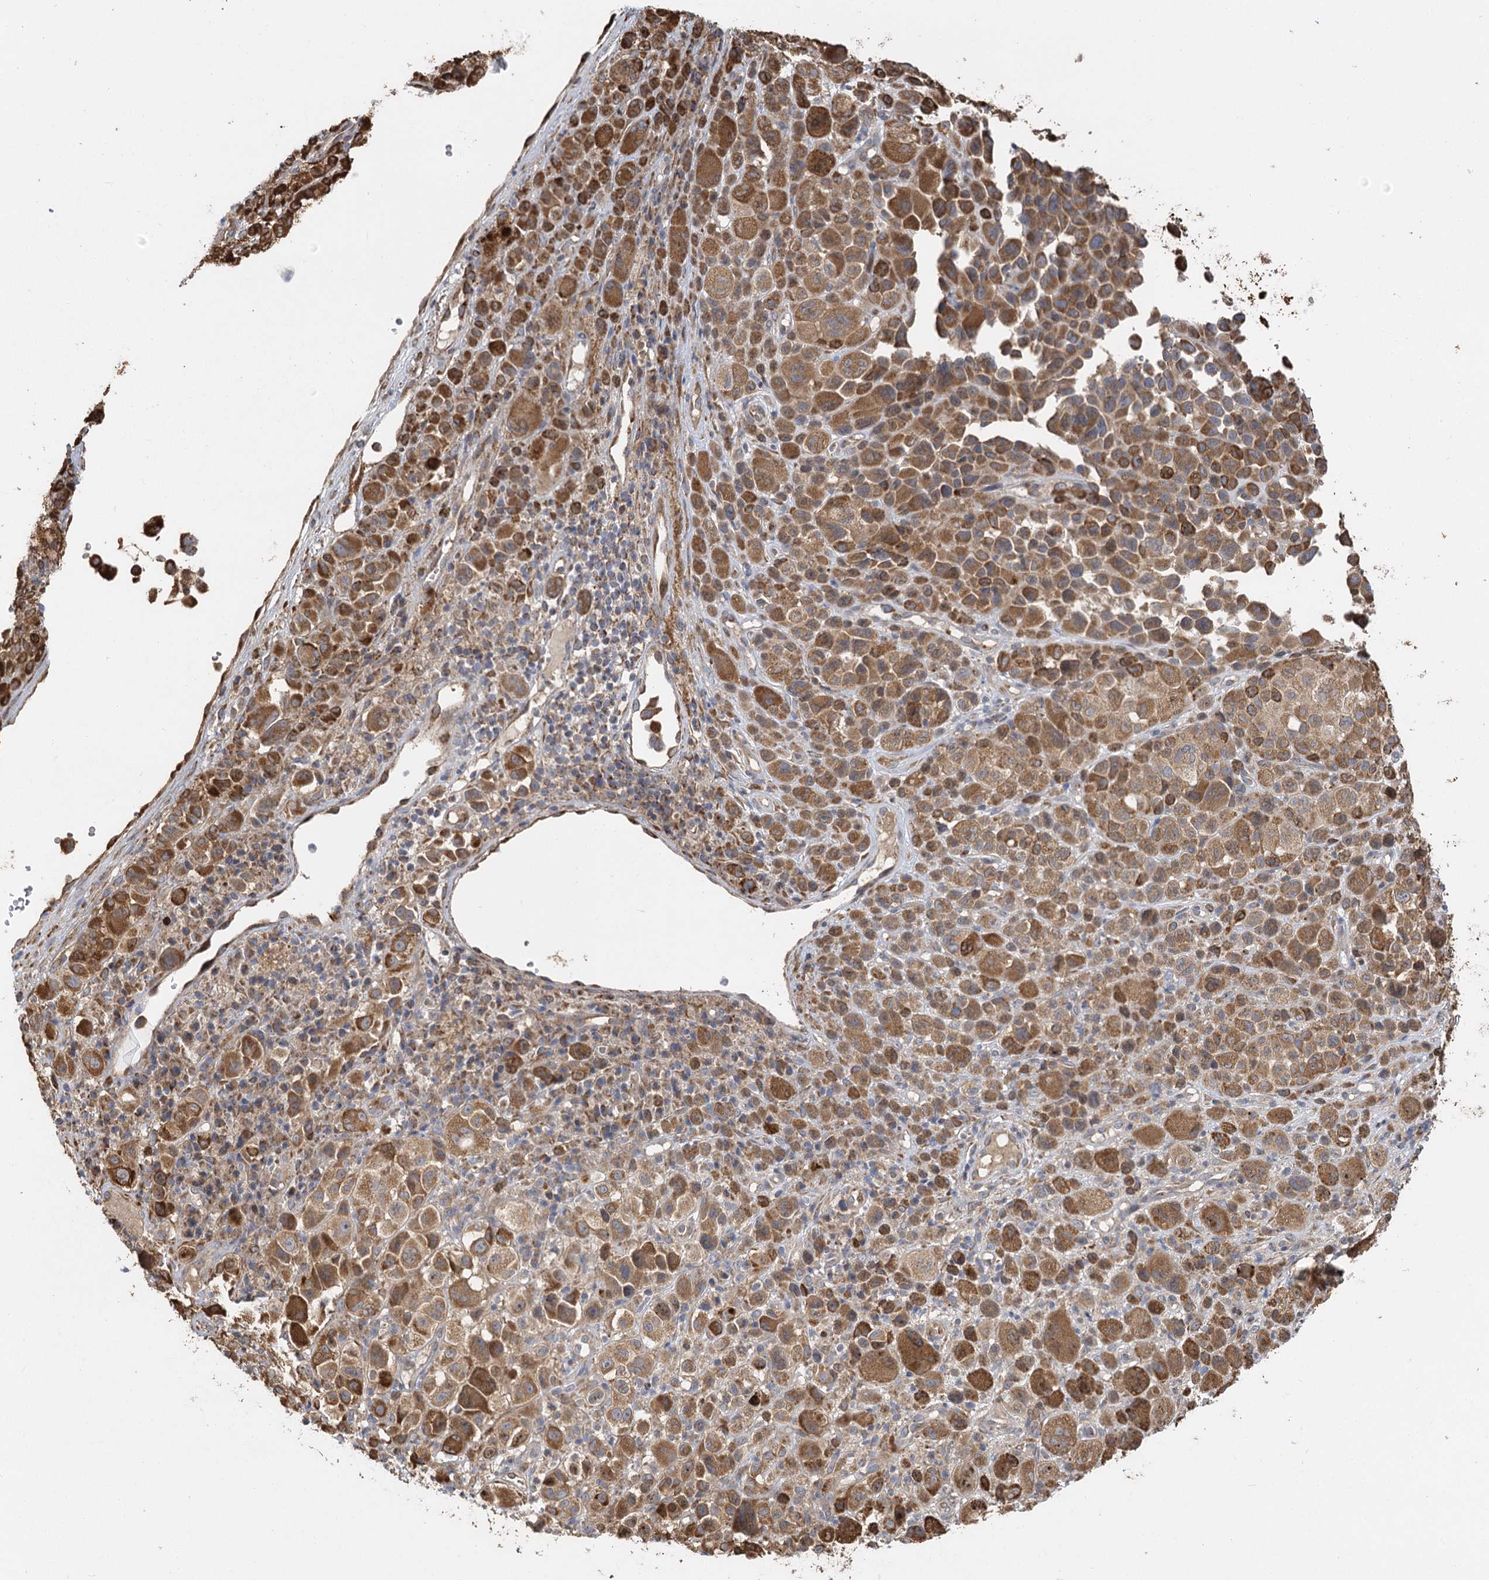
{"staining": {"intensity": "strong", "quantity": ">75%", "location": "cytoplasmic/membranous"}, "tissue": "melanoma", "cell_type": "Tumor cells", "image_type": "cancer", "snomed": [{"axis": "morphology", "description": "Malignant melanoma, NOS"}, {"axis": "topography", "description": "Skin of trunk"}], "caption": "Protein expression analysis of malignant melanoma shows strong cytoplasmic/membranous staining in about >75% of tumor cells.", "gene": "IL11RA", "patient": {"sex": "male", "age": 71}}